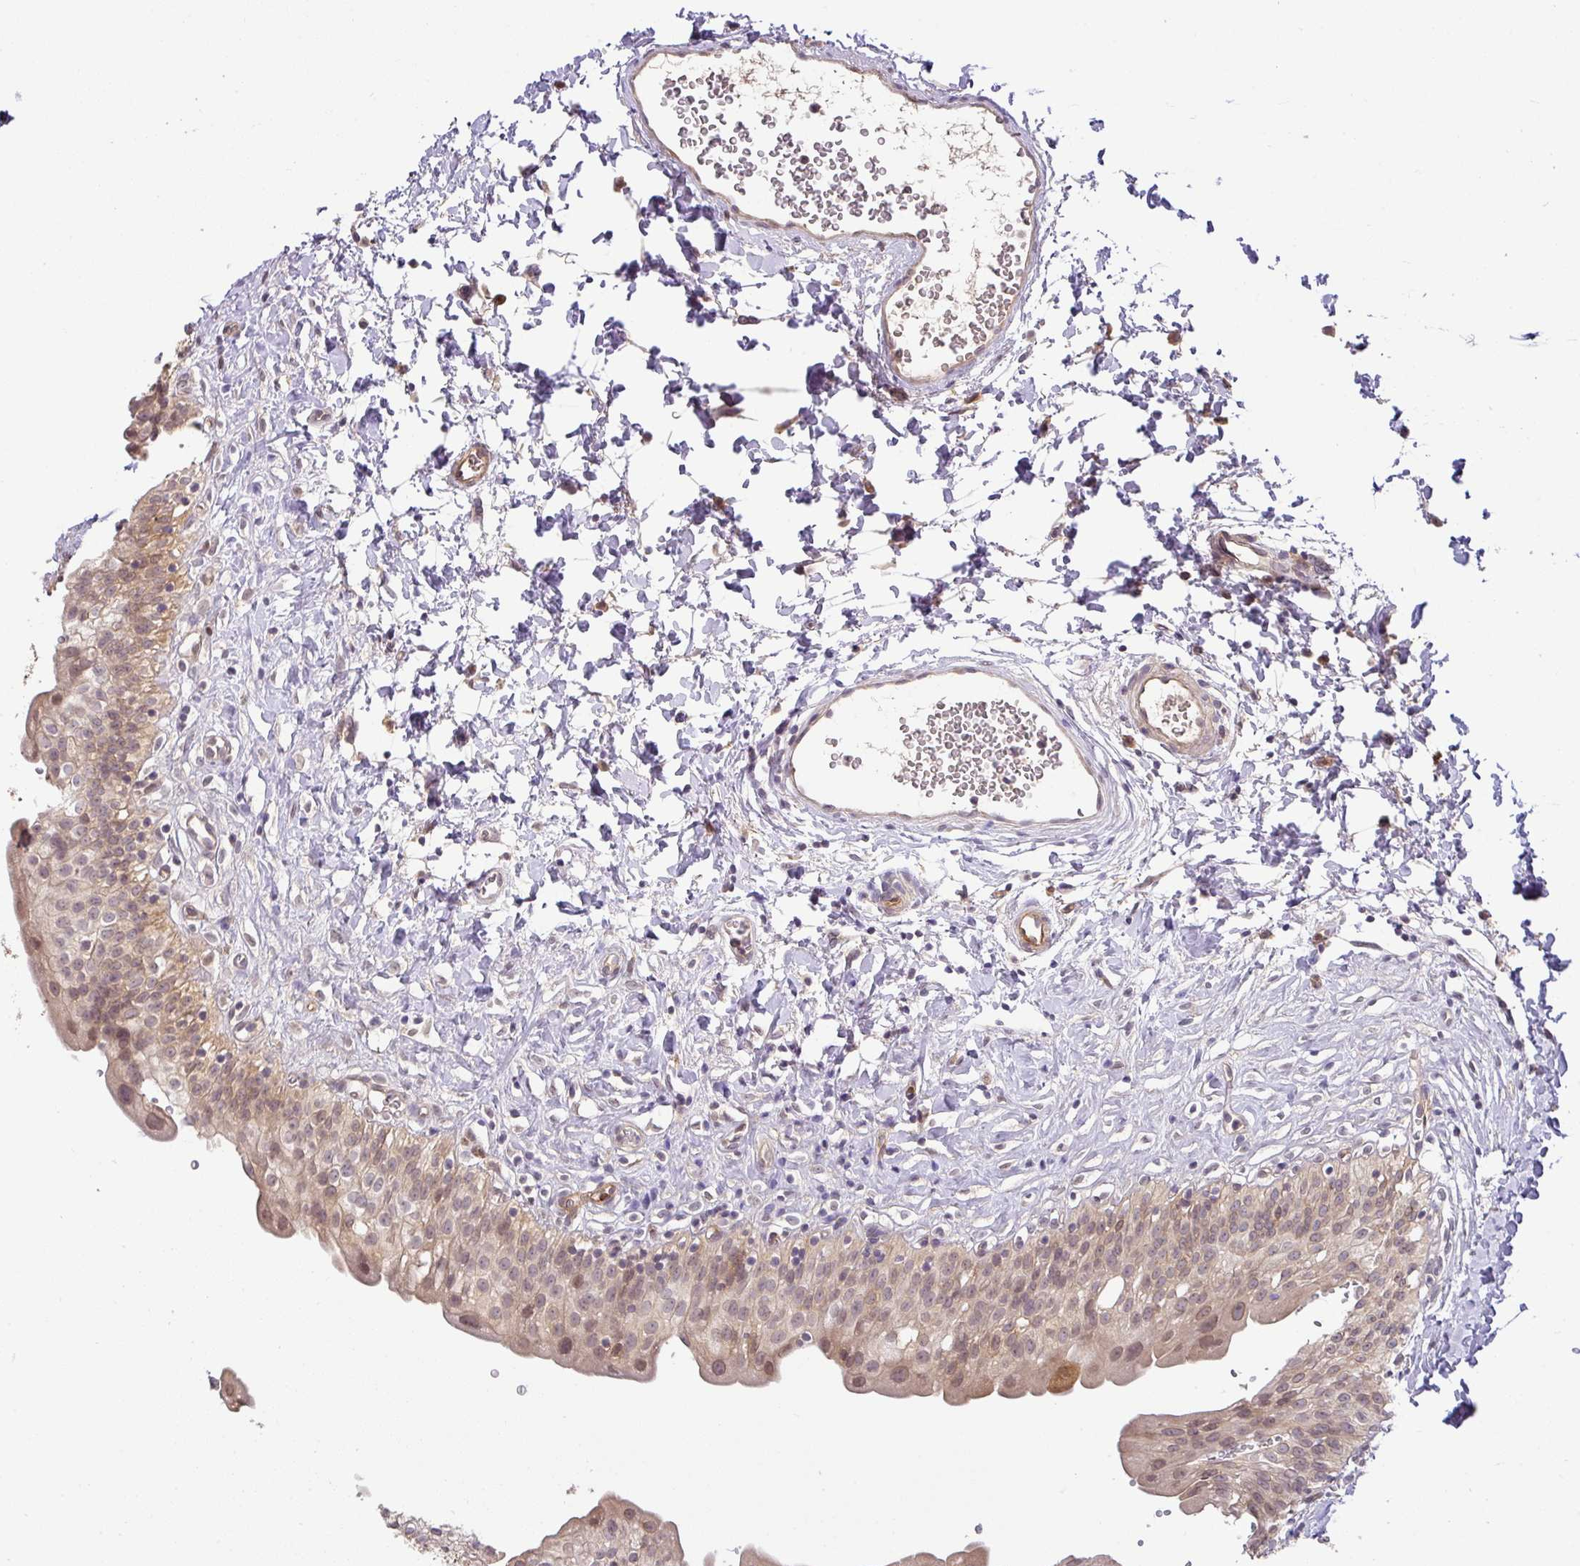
{"staining": {"intensity": "moderate", "quantity": ">75%", "location": "cytoplasmic/membranous,nuclear"}, "tissue": "urinary bladder", "cell_type": "Urothelial cells", "image_type": "normal", "snomed": [{"axis": "morphology", "description": "Normal tissue, NOS"}, {"axis": "topography", "description": "Urinary bladder"}], "caption": "Immunohistochemistry histopathology image of normal human urinary bladder stained for a protein (brown), which reveals medium levels of moderate cytoplasmic/membranous,nuclear expression in about >75% of urothelial cells.", "gene": "GCNT7", "patient": {"sex": "male", "age": 51}}